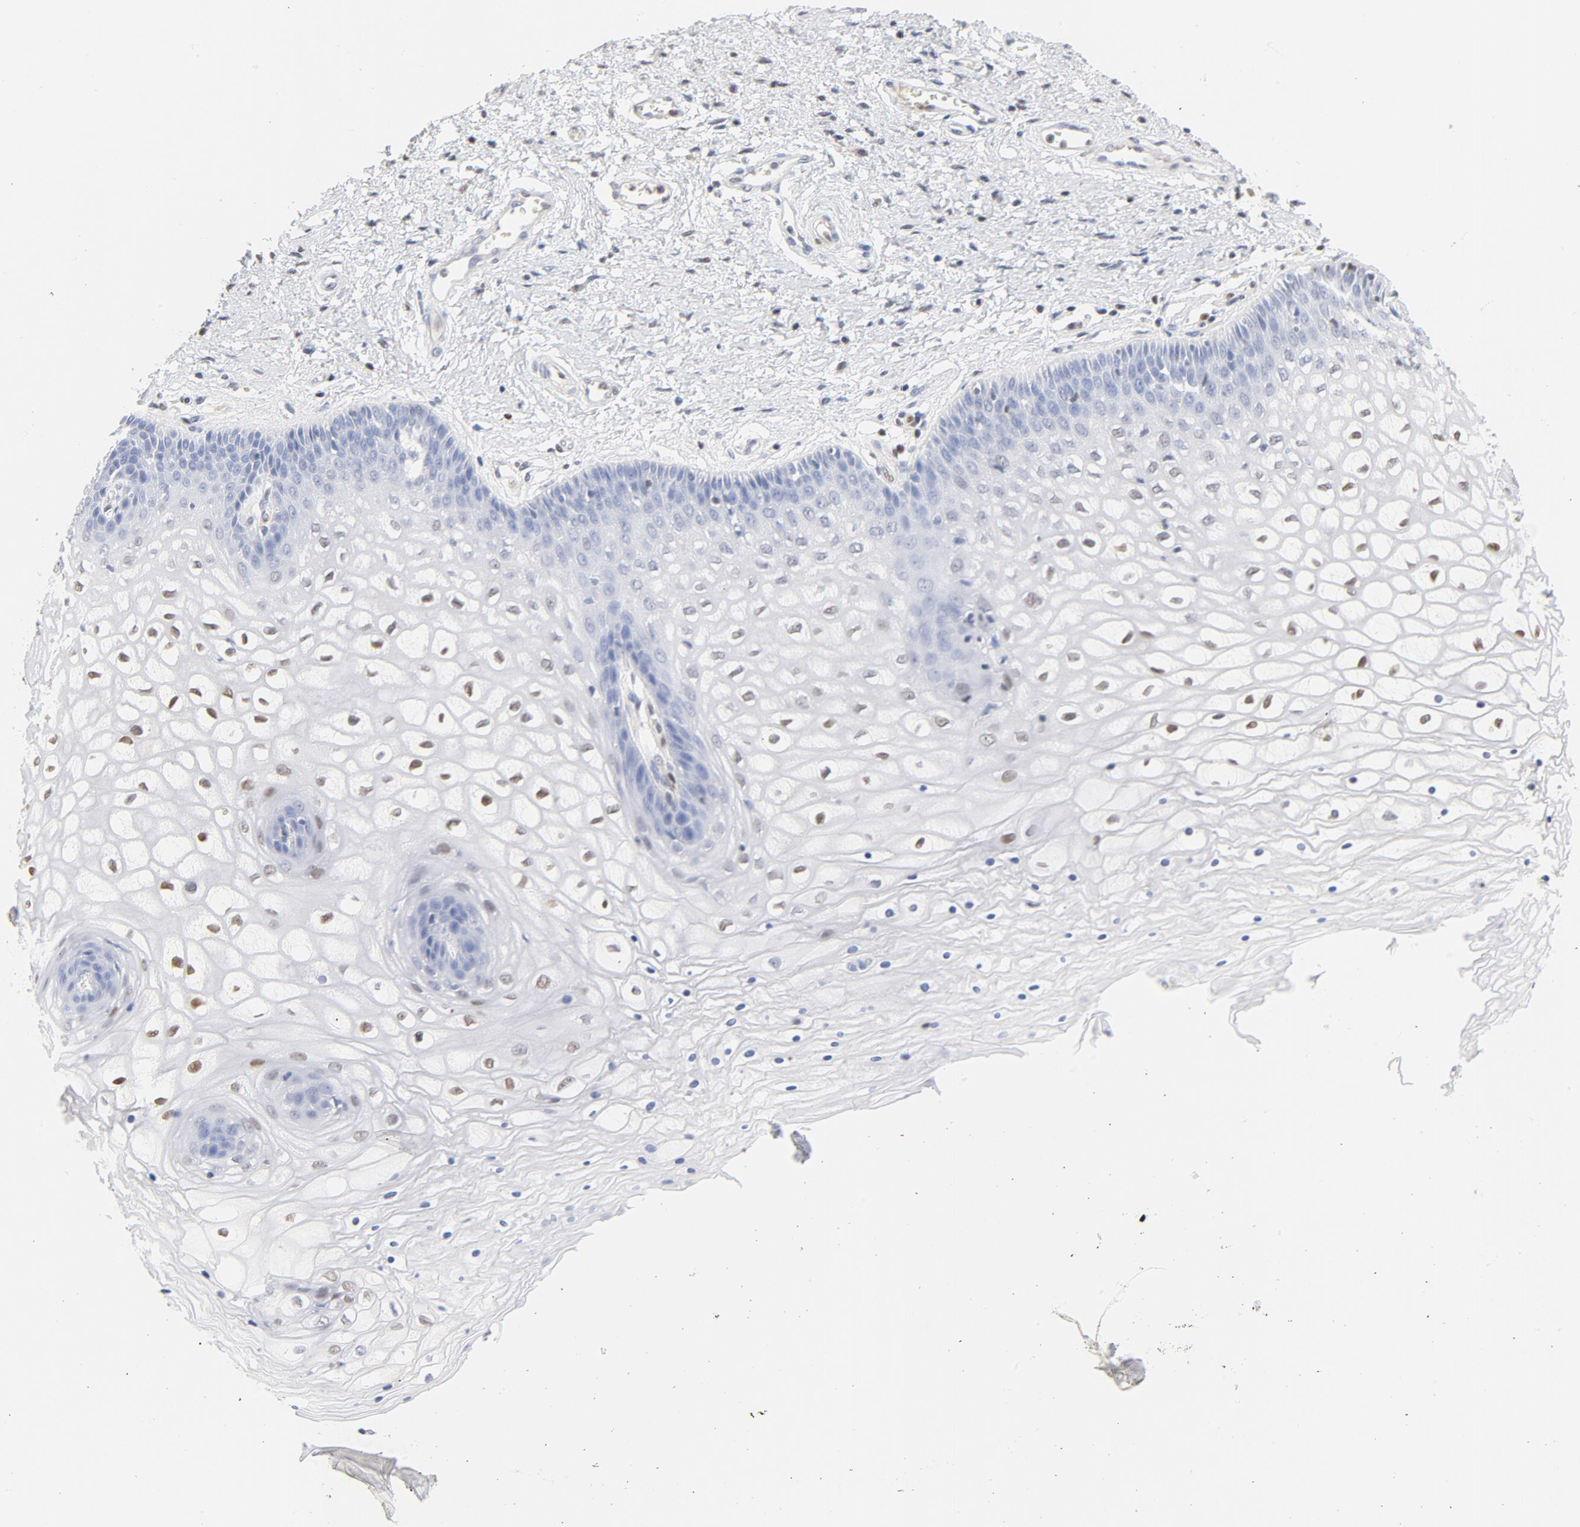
{"staining": {"intensity": "moderate", "quantity": "25%-75%", "location": "nuclear"}, "tissue": "vagina", "cell_type": "Squamous epithelial cells", "image_type": "normal", "snomed": [{"axis": "morphology", "description": "Normal tissue, NOS"}, {"axis": "topography", "description": "Vagina"}], "caption": "Immunohistochemistry (IHC) of benign vagina shows medium levels of moderate nuclear staining in approximately 25%-75% of squamous epithelial cells.", "gene": "CDKN1B", "patient": {"sex": "female", "age": 34}}